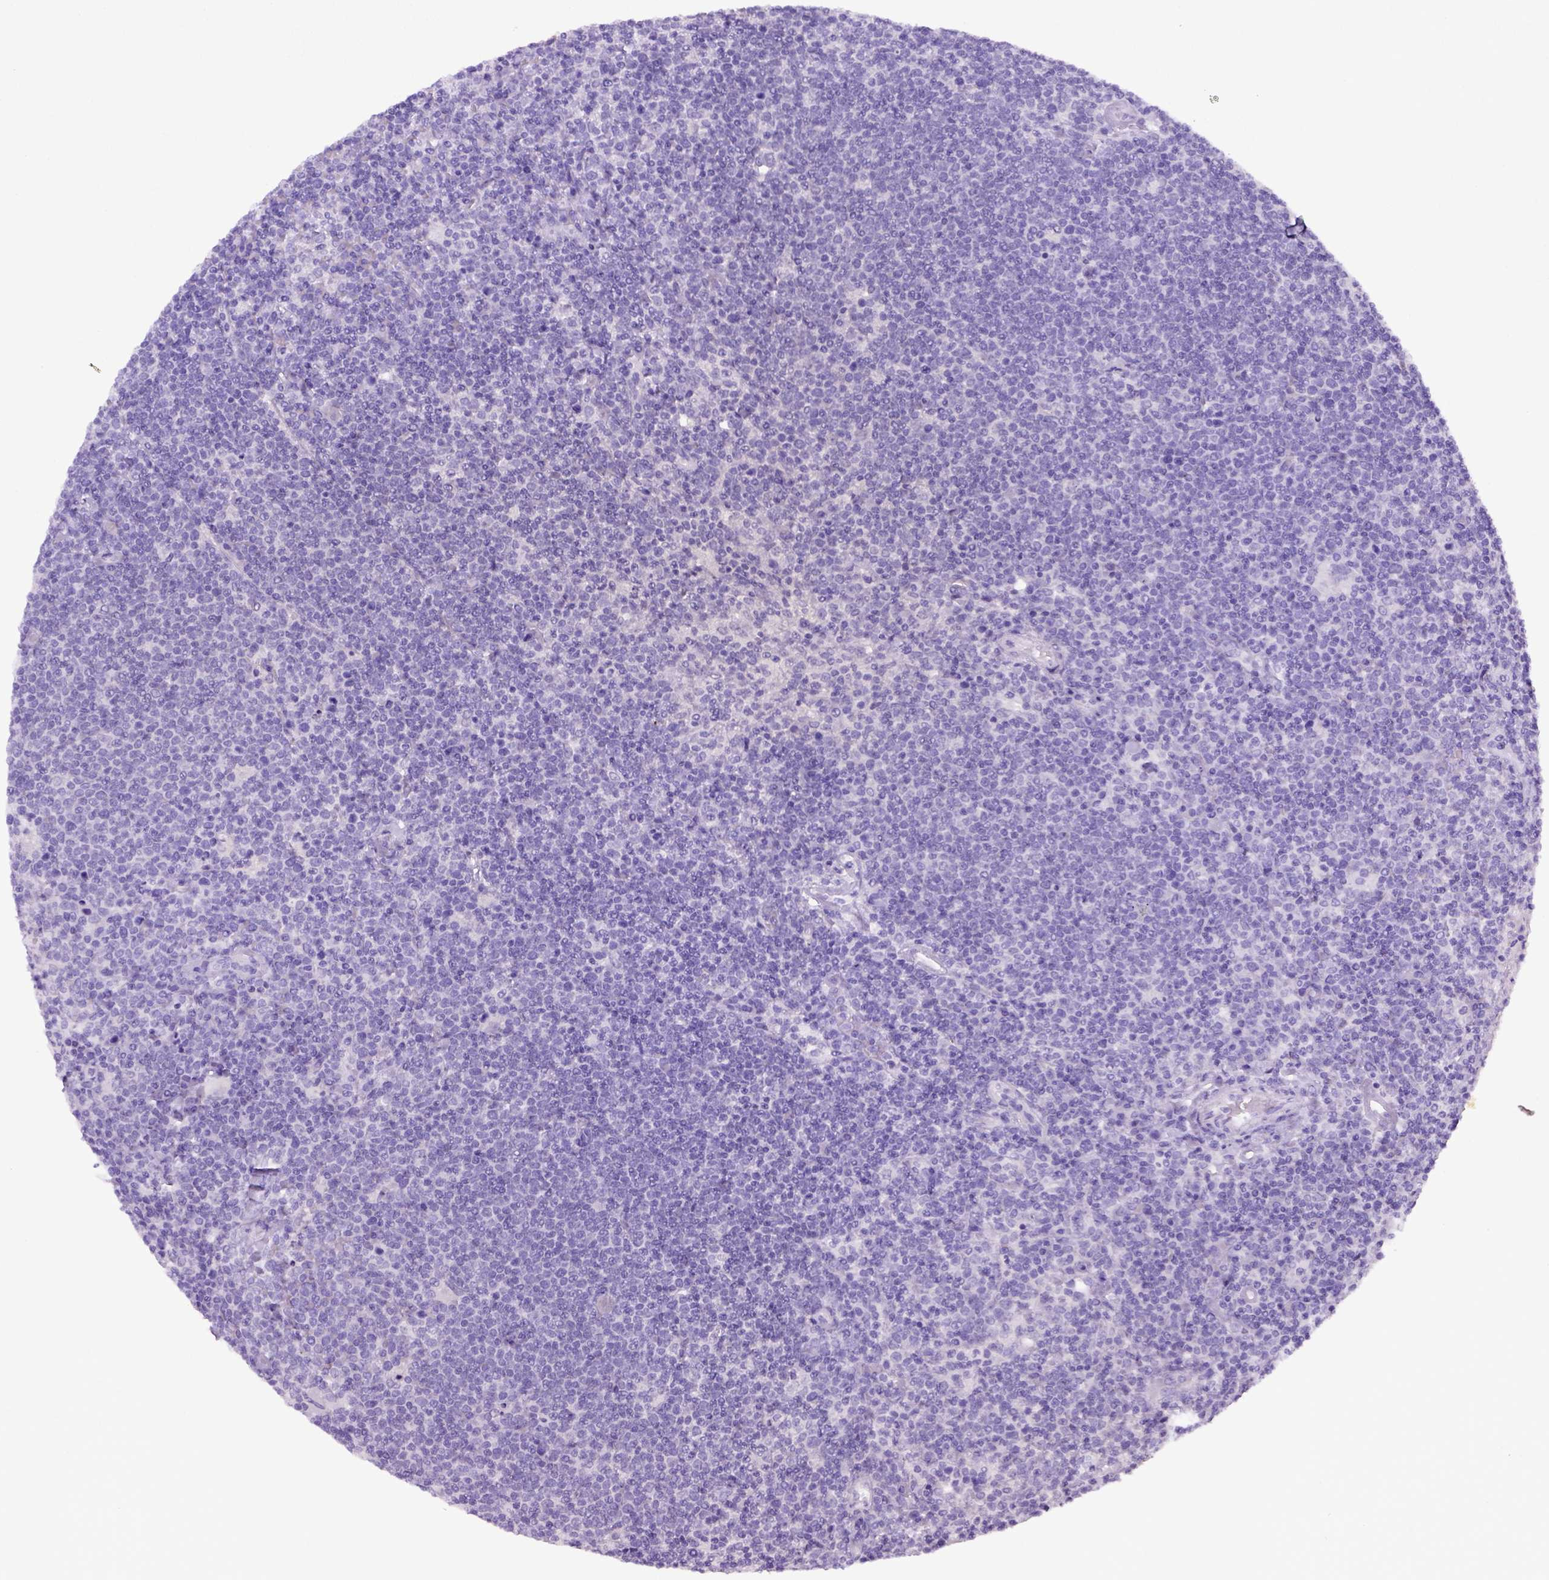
{"staining": {"intensity": "negative", "quantity": "none", "location": "none"}, "tissue": "lymphoma", "cell_type": "Tumor cells", "image_type": "cancer", "snomed": [{"axis": "morphology", "description": "Malignant lymphoma, non-Hodgkin's type, High grade"}, {"axis": "topography", "description": "Lymph node"}], "caption": "Tumor cells show no significant positivity in lymphoma.", "gene": "ITIH4", "patient": {"sex": "male", "age": 61}}